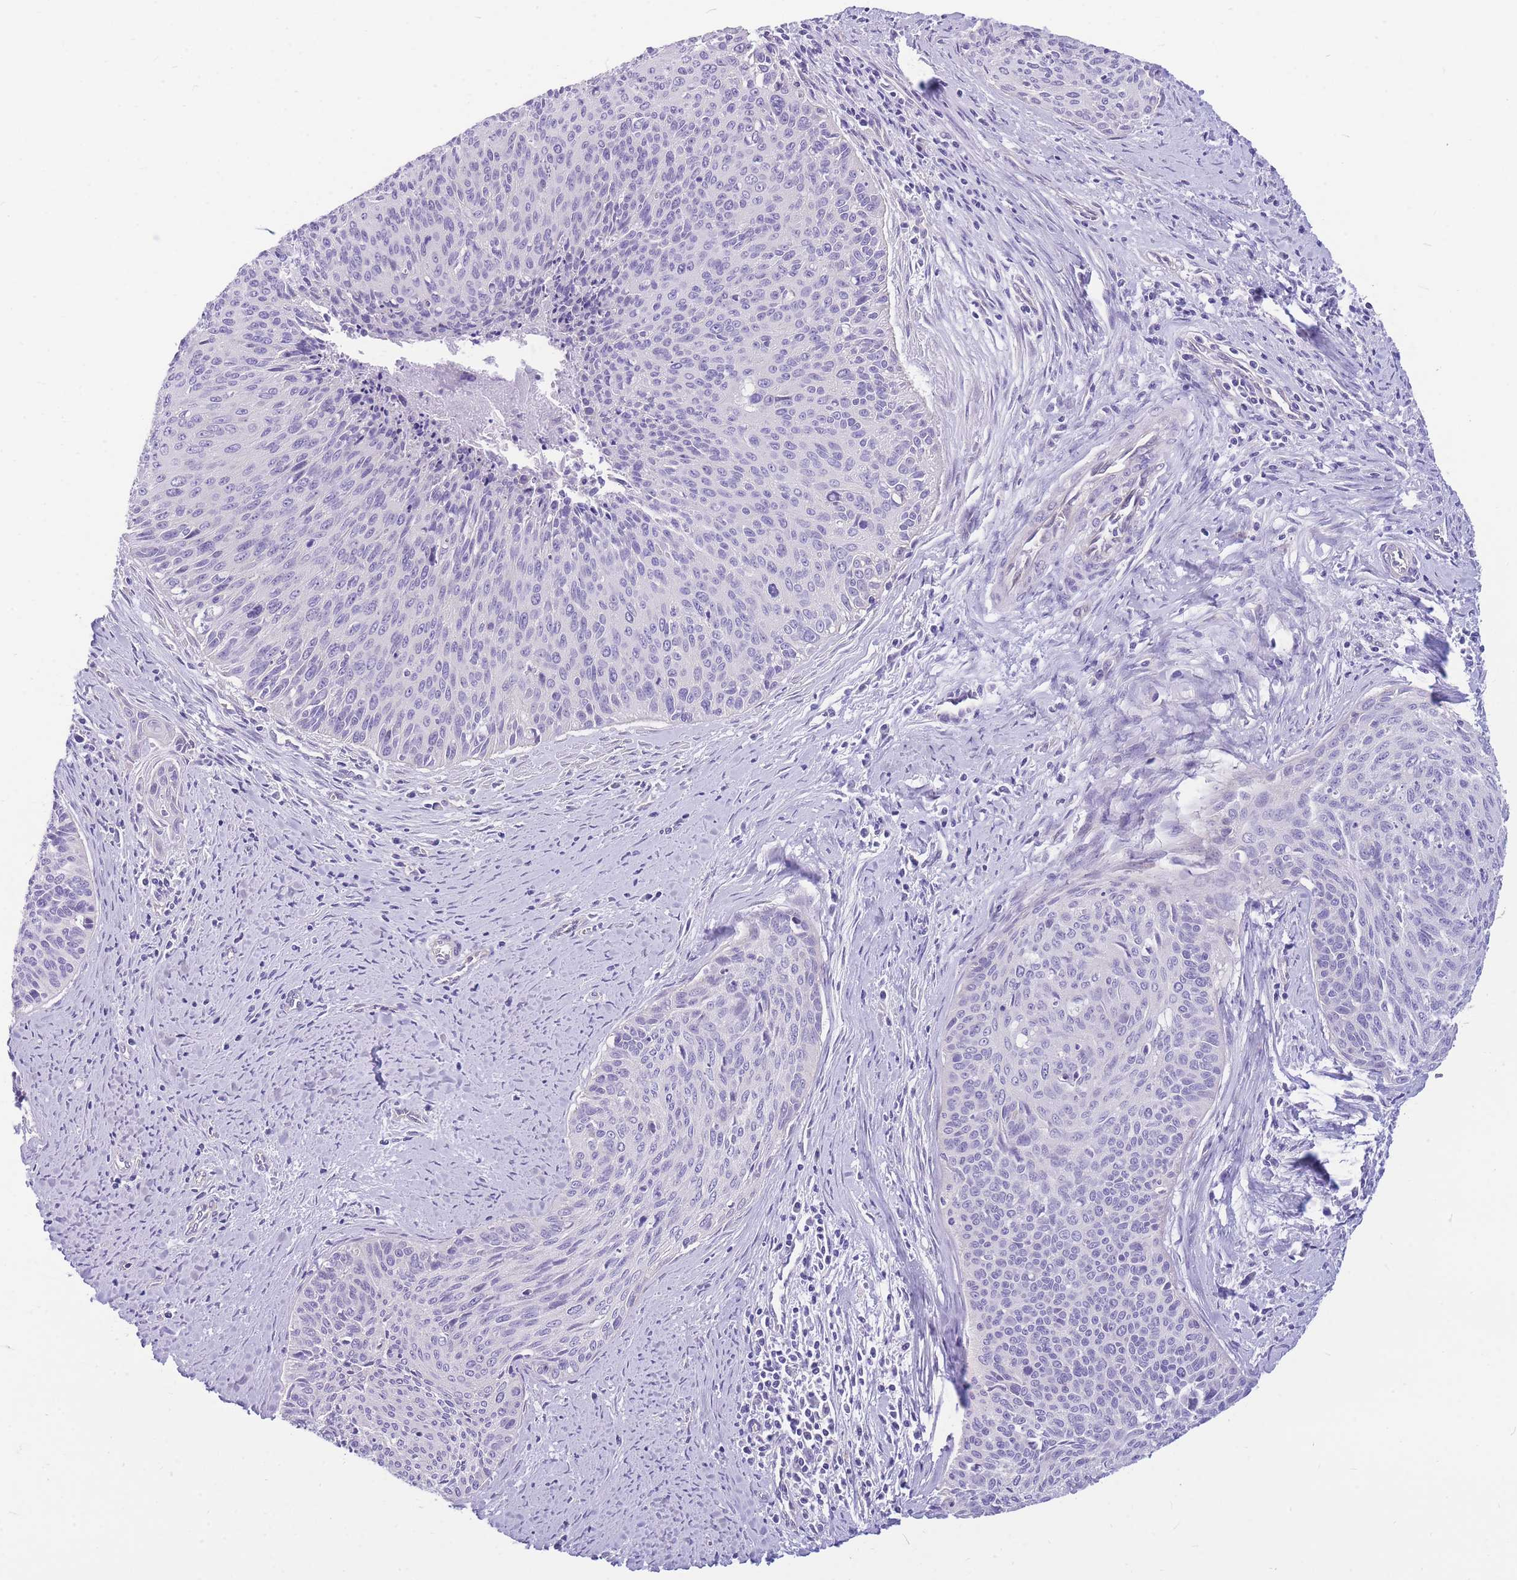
{"staining": {"intensity": "negative", "quantity": "none", "location": "none"}, "tissue": "cervical cancer", "cell_type": "Tumor cells", "image_type": "cancer", "snomed": [{"axis": "morphology", "description": "Squamous cell carcinoma, NOS"}, {"axis": "topography", "description": "Cervix"}], "caption": "The IHC histopathology image has no significant expression in tumor cells of squamous cell carcinoma (cervical) tissue.", "gene": "ZNF311", "patient": {"sex": "female", "age": 55}}